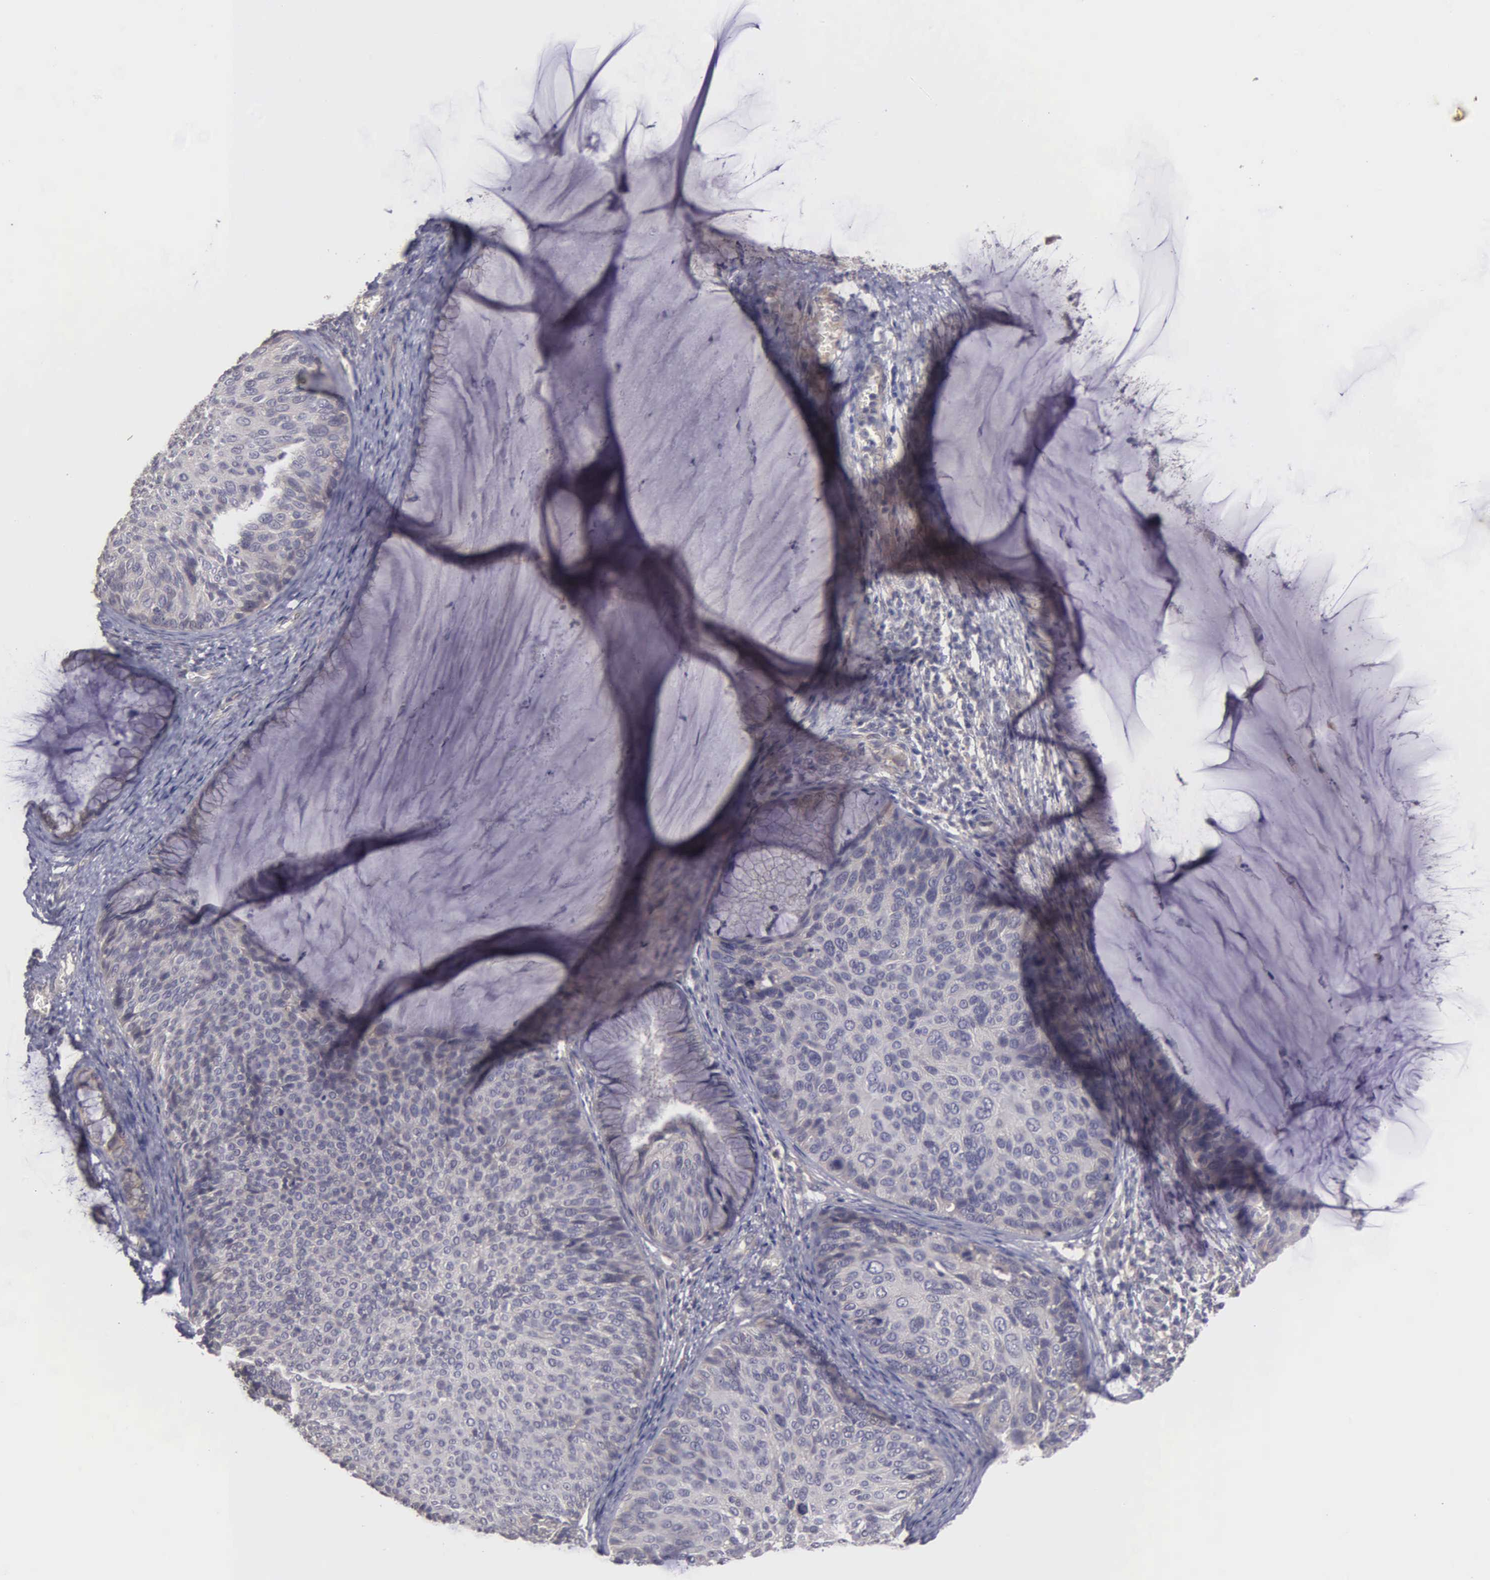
{"staining": {"intensity": "weak", "quantity": ">75%", "location": "cytoplasmic/membranous"}, "tissue": "cervical cancer", "cell_type": "Tumor cells", "image_type": "cancer", "snomed": [{"axis": "morphology", "description": "Squamous cell carcinoma, NOS"}, {"axis": "topography", "description": "Cervix"}], "caption": "Immunohistochemistry staining of cervical cancer (squamous cell carcinoma), which displays low levels of weak cytoplasmic/membranous staining in about >75% of tumor cells indicating weak cytoplasmic/membranous protein positivity. The staining was performed using DAB (brown) for protein detection and nuclei were counterstained in hematoxylin (blue).", "gene": "RTL10", "patient": {"sex": "female", "age": 36}}